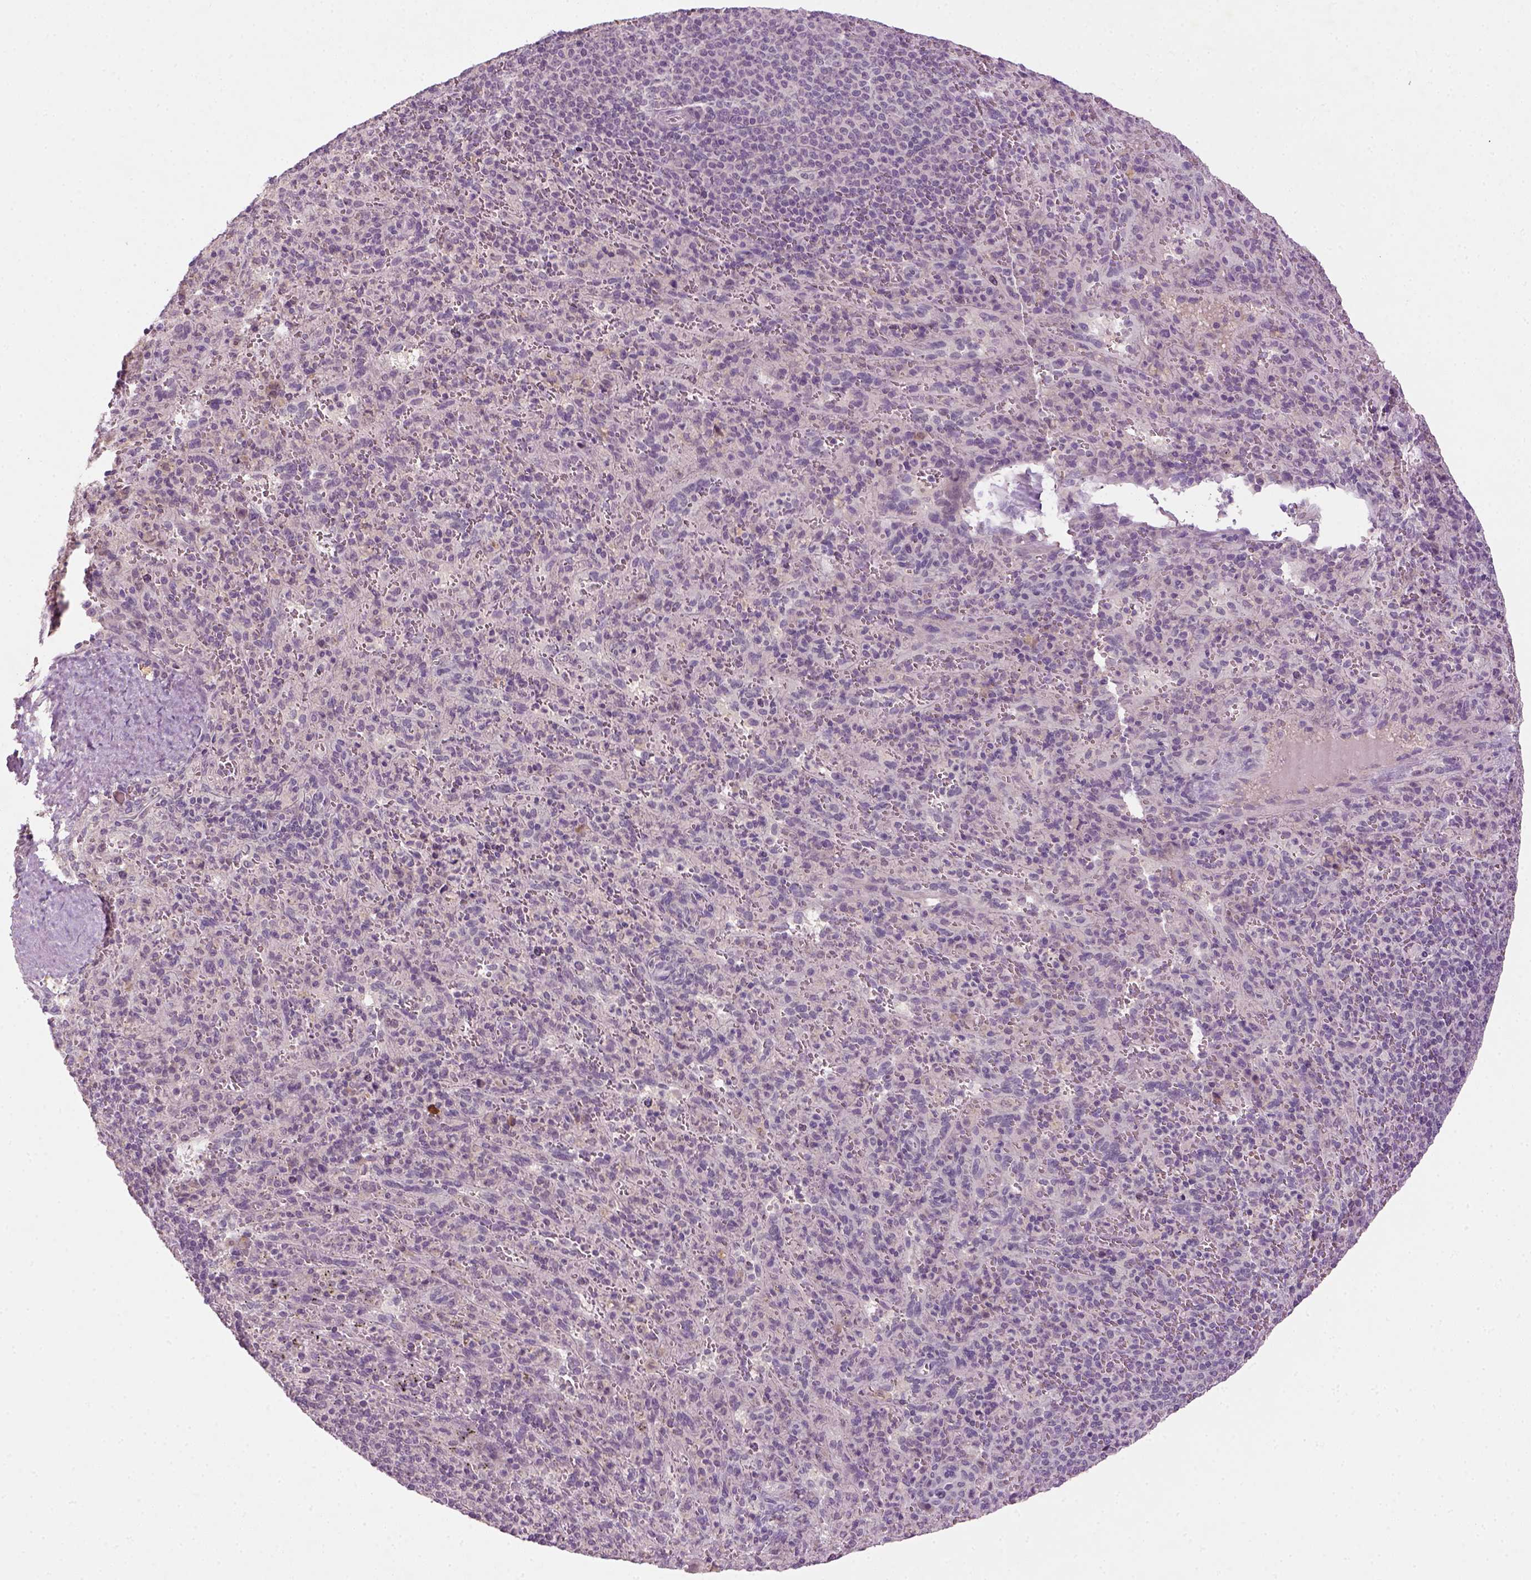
{"staining": {"intensity": "negative", "quantity": "none", "location": "none"}, "tissue": "spleen", "cell_type": "Cells in red pulp", "image_type": "normal", "snomed": [{"axis": "morphology", "description": "Normal tissue, NOS"}, {"axis": "topography", "description": "Spleen"}], "caption": "The micrograph exhibits no staining of cells in red pulp in normal spleen.", "gene": "NLGN2", "patient": {"sex": "male", "age": 57}}